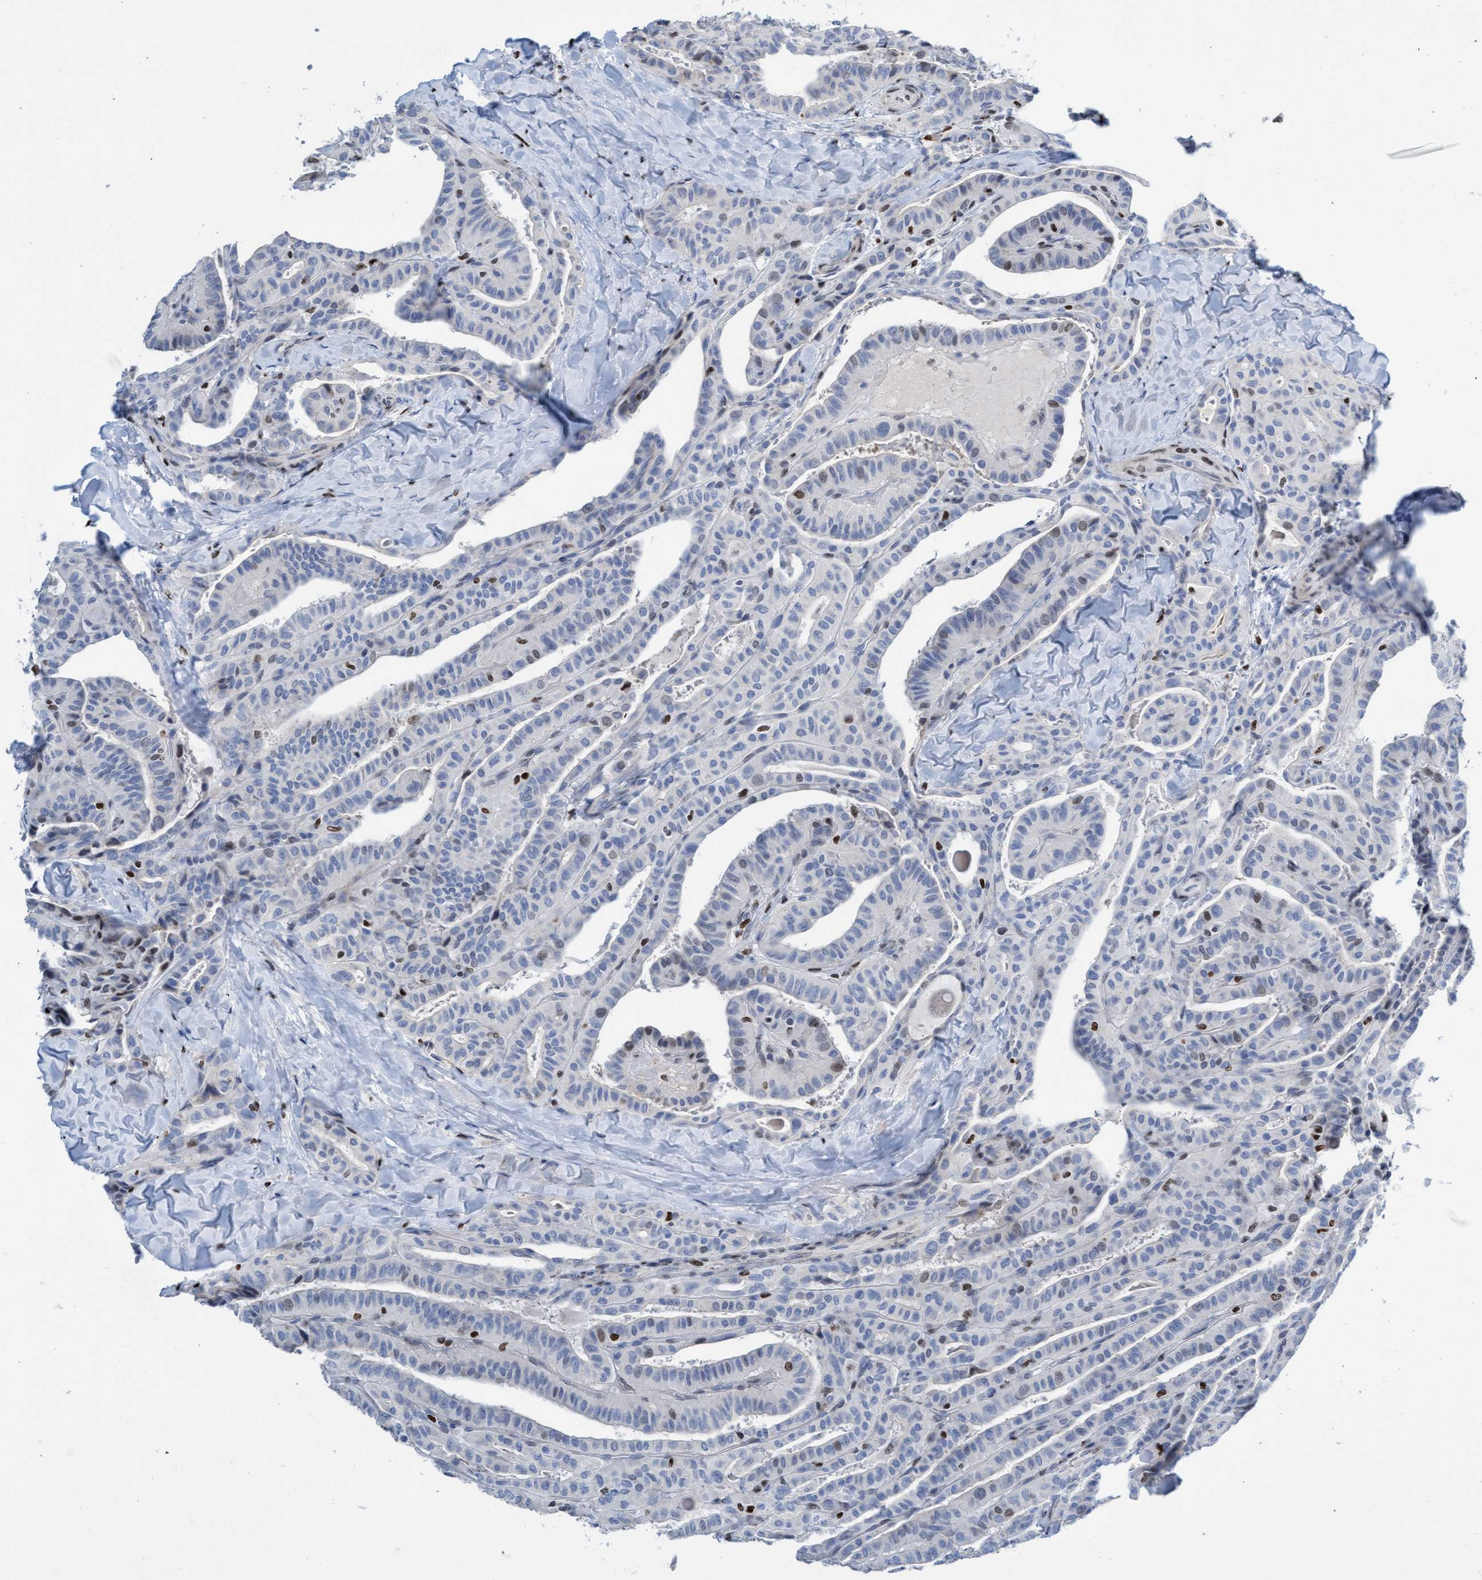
{"staining": {"intensity": "moderate", "quantity": "<25%", "location": "nuclear"}, "tissue": "thyroid cancer", "cell_type": "Tumor cells", "image_type": "cancer", "snomed": [{"axis": "morphology", "description": "Papillary adenocarcinoma, NOS"}, {"axis": "topography", "description": "Thyroid gland"}], "caption": "Moderate nuclear protein staining is present in about <25% of tumor cells in thyroid cancer. The staining was performed using DAB to visualize the protein expression in brown, while the nuclei were stained in blue with hematoxylin (Magnification: 20x).", "gene": "CBX2", "patient": {"sex": "male", "age": 77}}